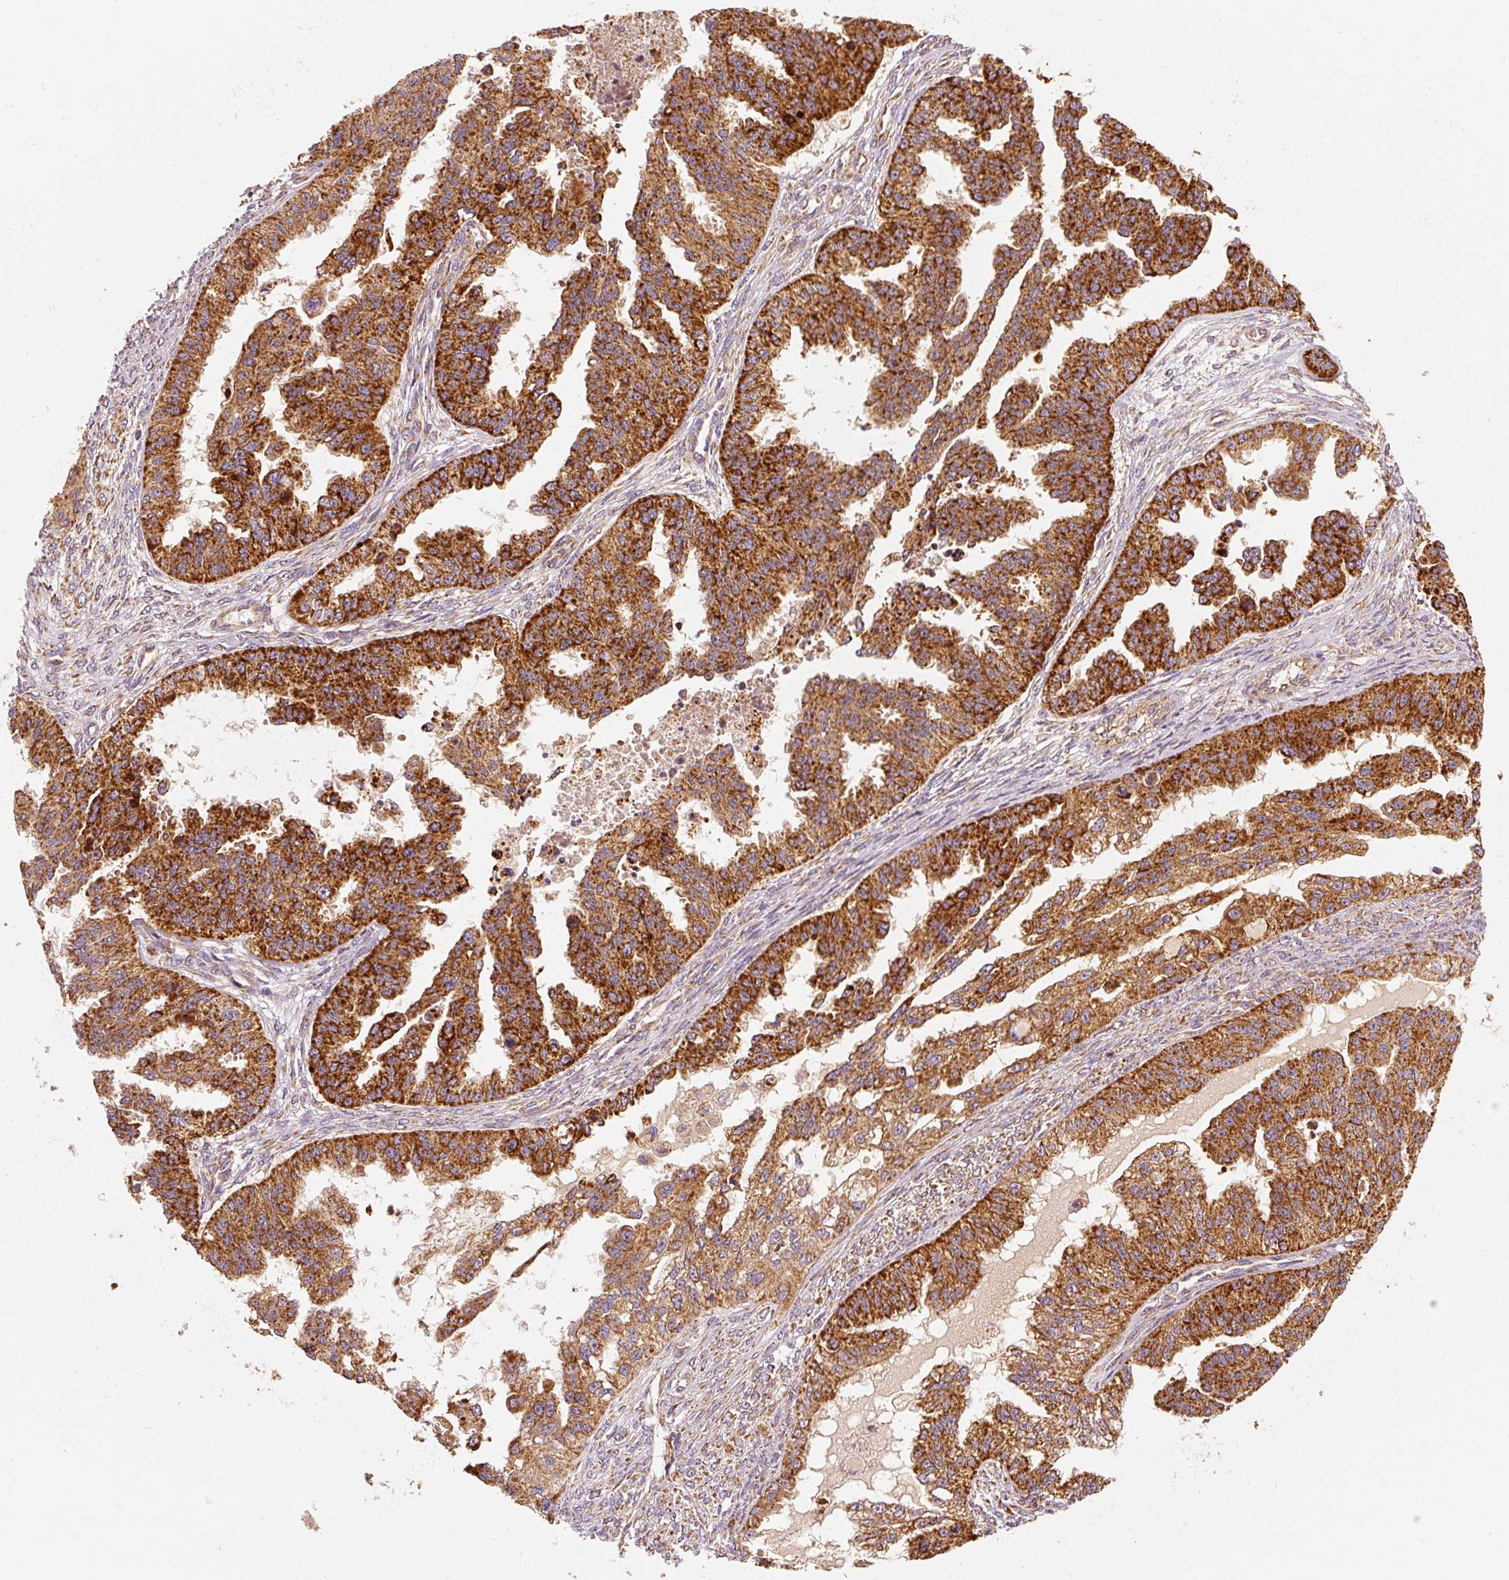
{"staining": {"intensity": "strong", "quantity": ">75%", "location": "cytoplasmic/membranous"}, "tissue": "ovarian cancer", "cell_type": "Tumor cells", "image_type": "cancer", "snomed": [{"axis": "morphology", "description": "Cystadenocarcinoma, serous, NOS"}, {"axis": "topography", "description": "Ovary"}], "caption": "Human ovarian cancer (serous cystadenocarcinoma) stained with a brown dye shows strong cytoplasmic/membranous positive positivity in approximately >75% of tumor cells.", "gene": "TOMM40", "patient": {"sex": "female", "age": 58}}